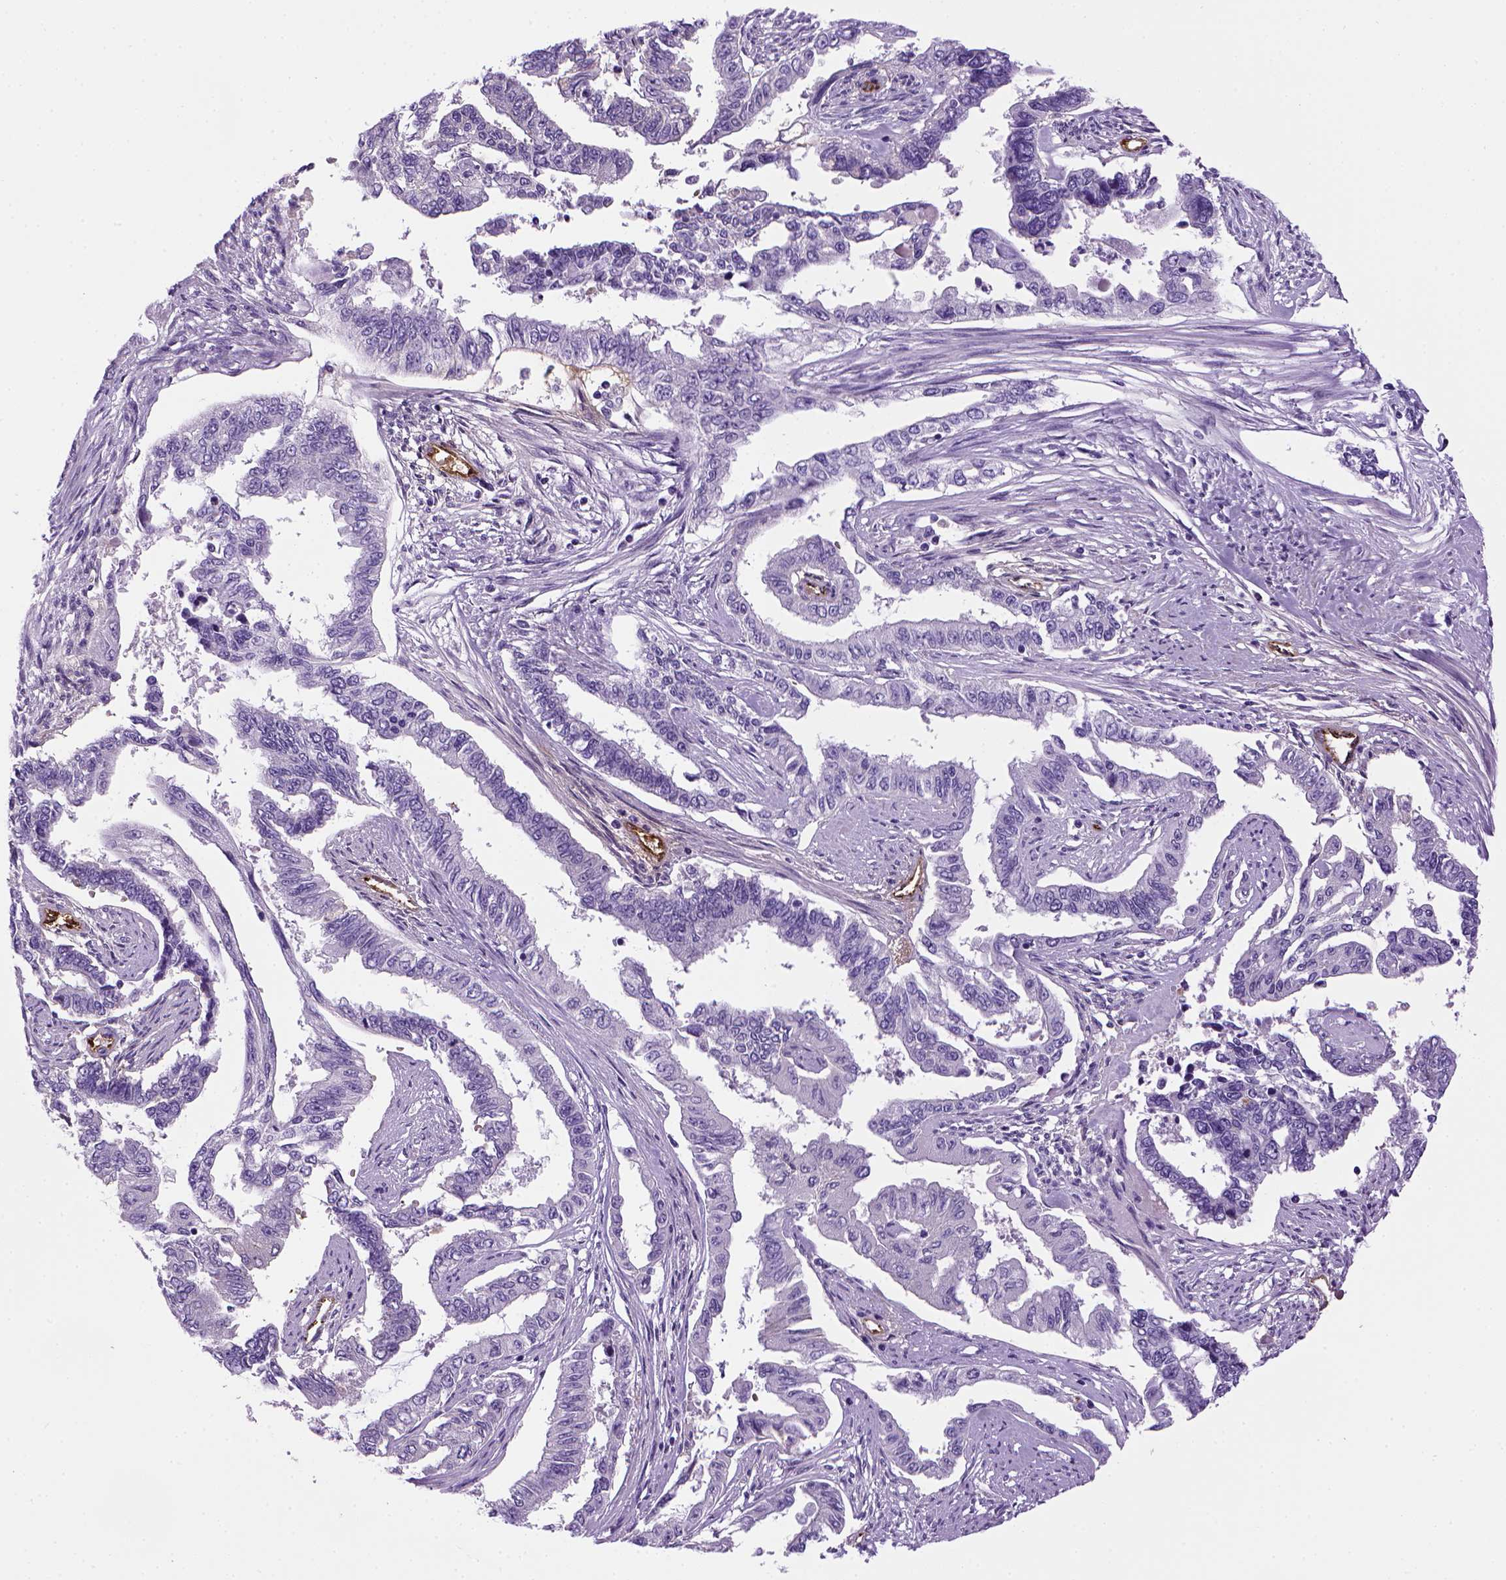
{"staining": {"intensity": "negative", "quantity": "none", "location": "none"}, "tissue": "endometrial cancer", "cell_type": "Tumor cells", "image_type": "cancer", "snomed": [{"axis": "morphology", "description": "Adenocarcinoma, NOS"}, {"axis": "topography", "description": "Uterus"}], "caption": "The immunohistochemistry histopathology image has no significant expression in tumor cells of endometrial cancer tissue.", "gene": "VWF", "patient": {"sex": "female", "age": 59}}